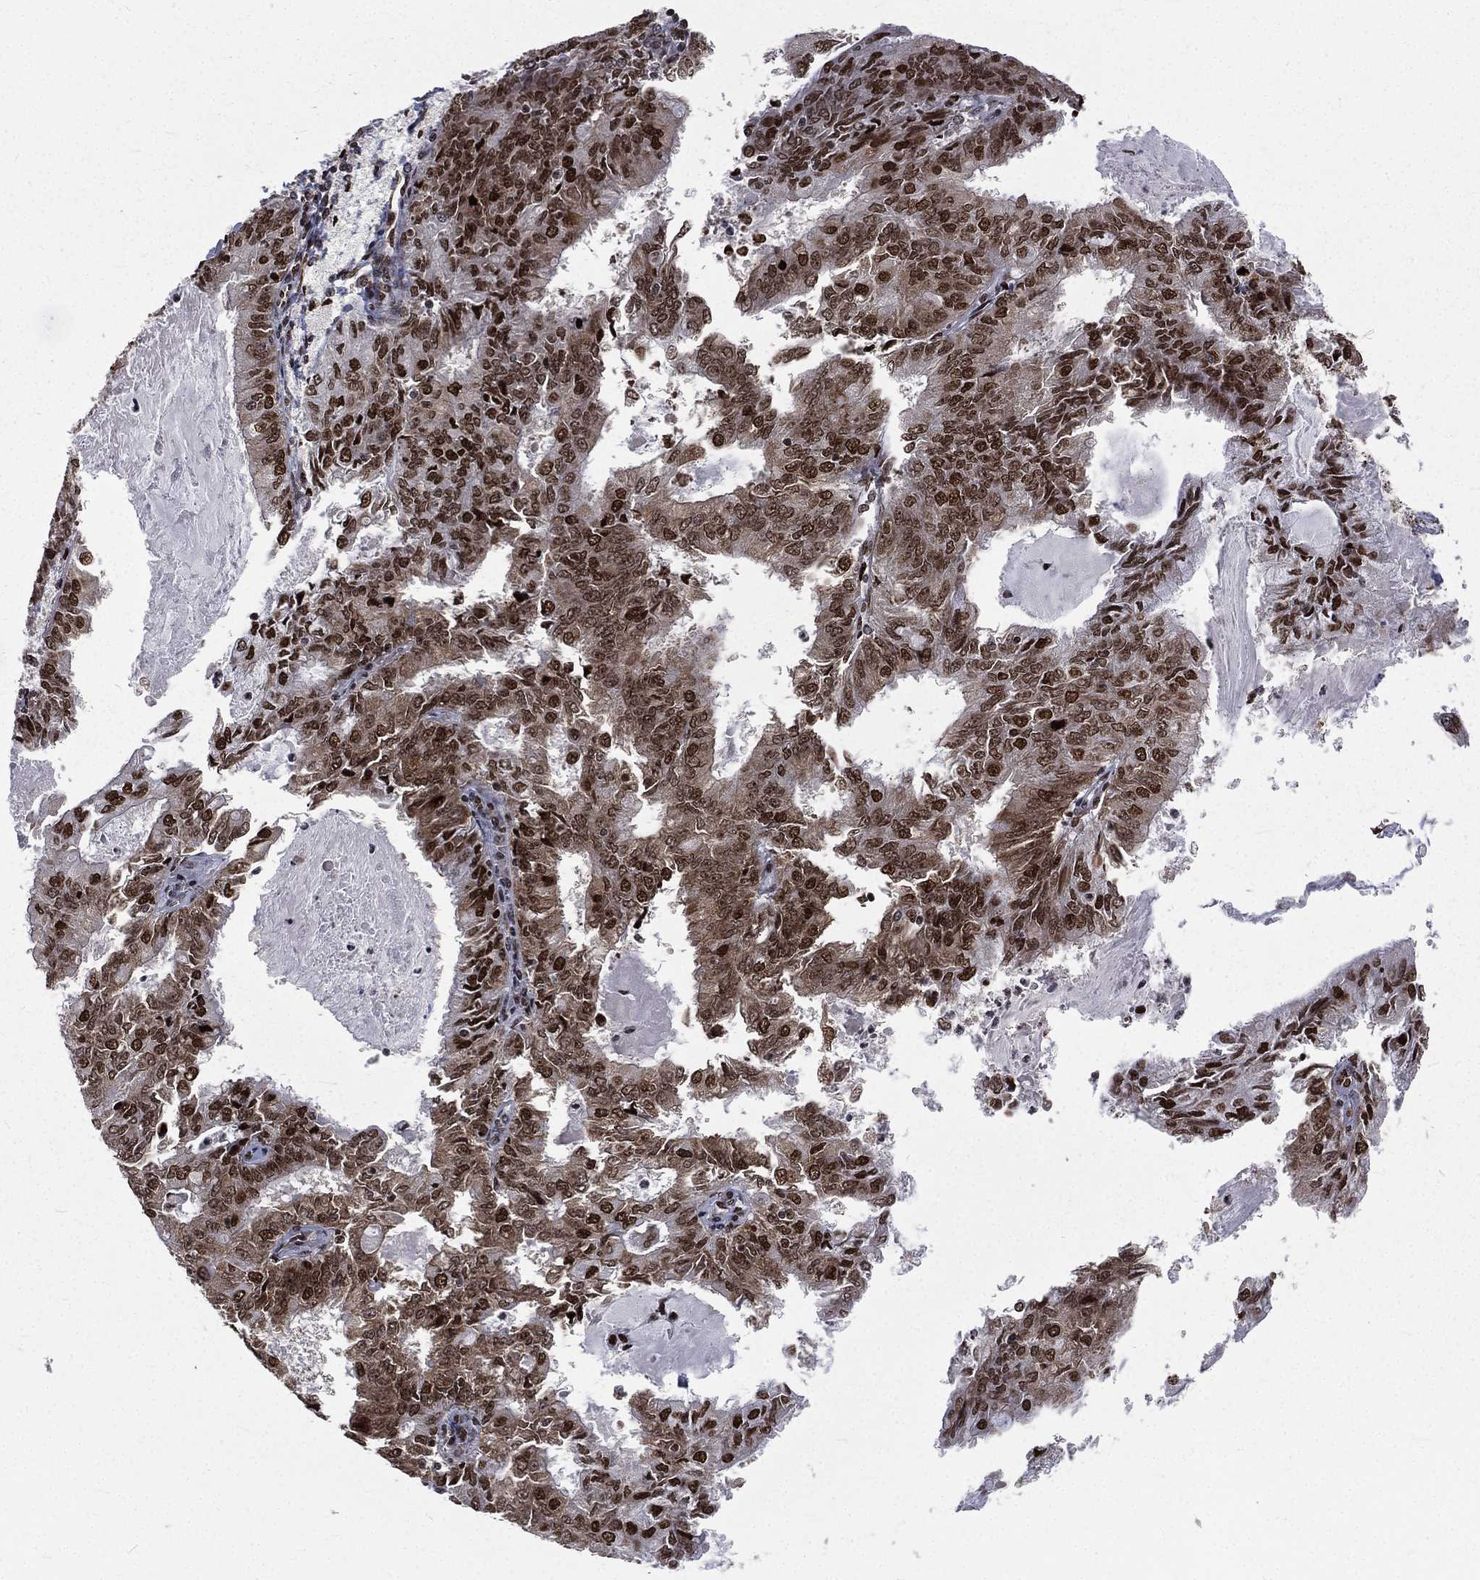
{"staining": {"intensity": "strong", "quantity": "25%-75%", "location": "nuclear"}, "tissue": "endometrial cancer", "cell_type": "Tumor cells", "image_type": "cancer", "snomed": [{"axis": "morphology", "description": "Adenocarcinoma, NOS"}, {"axis": "topography", "description": "Endometrium"}], "caption": "Human endometrial cancer (adenocarcinoma) stained for a protein (brown) displays strong nuclear positive positivity in approximately 25%-75% of tumor cells.", "gene": "POLB", "patient": {"sex": "female", "age": 57}}